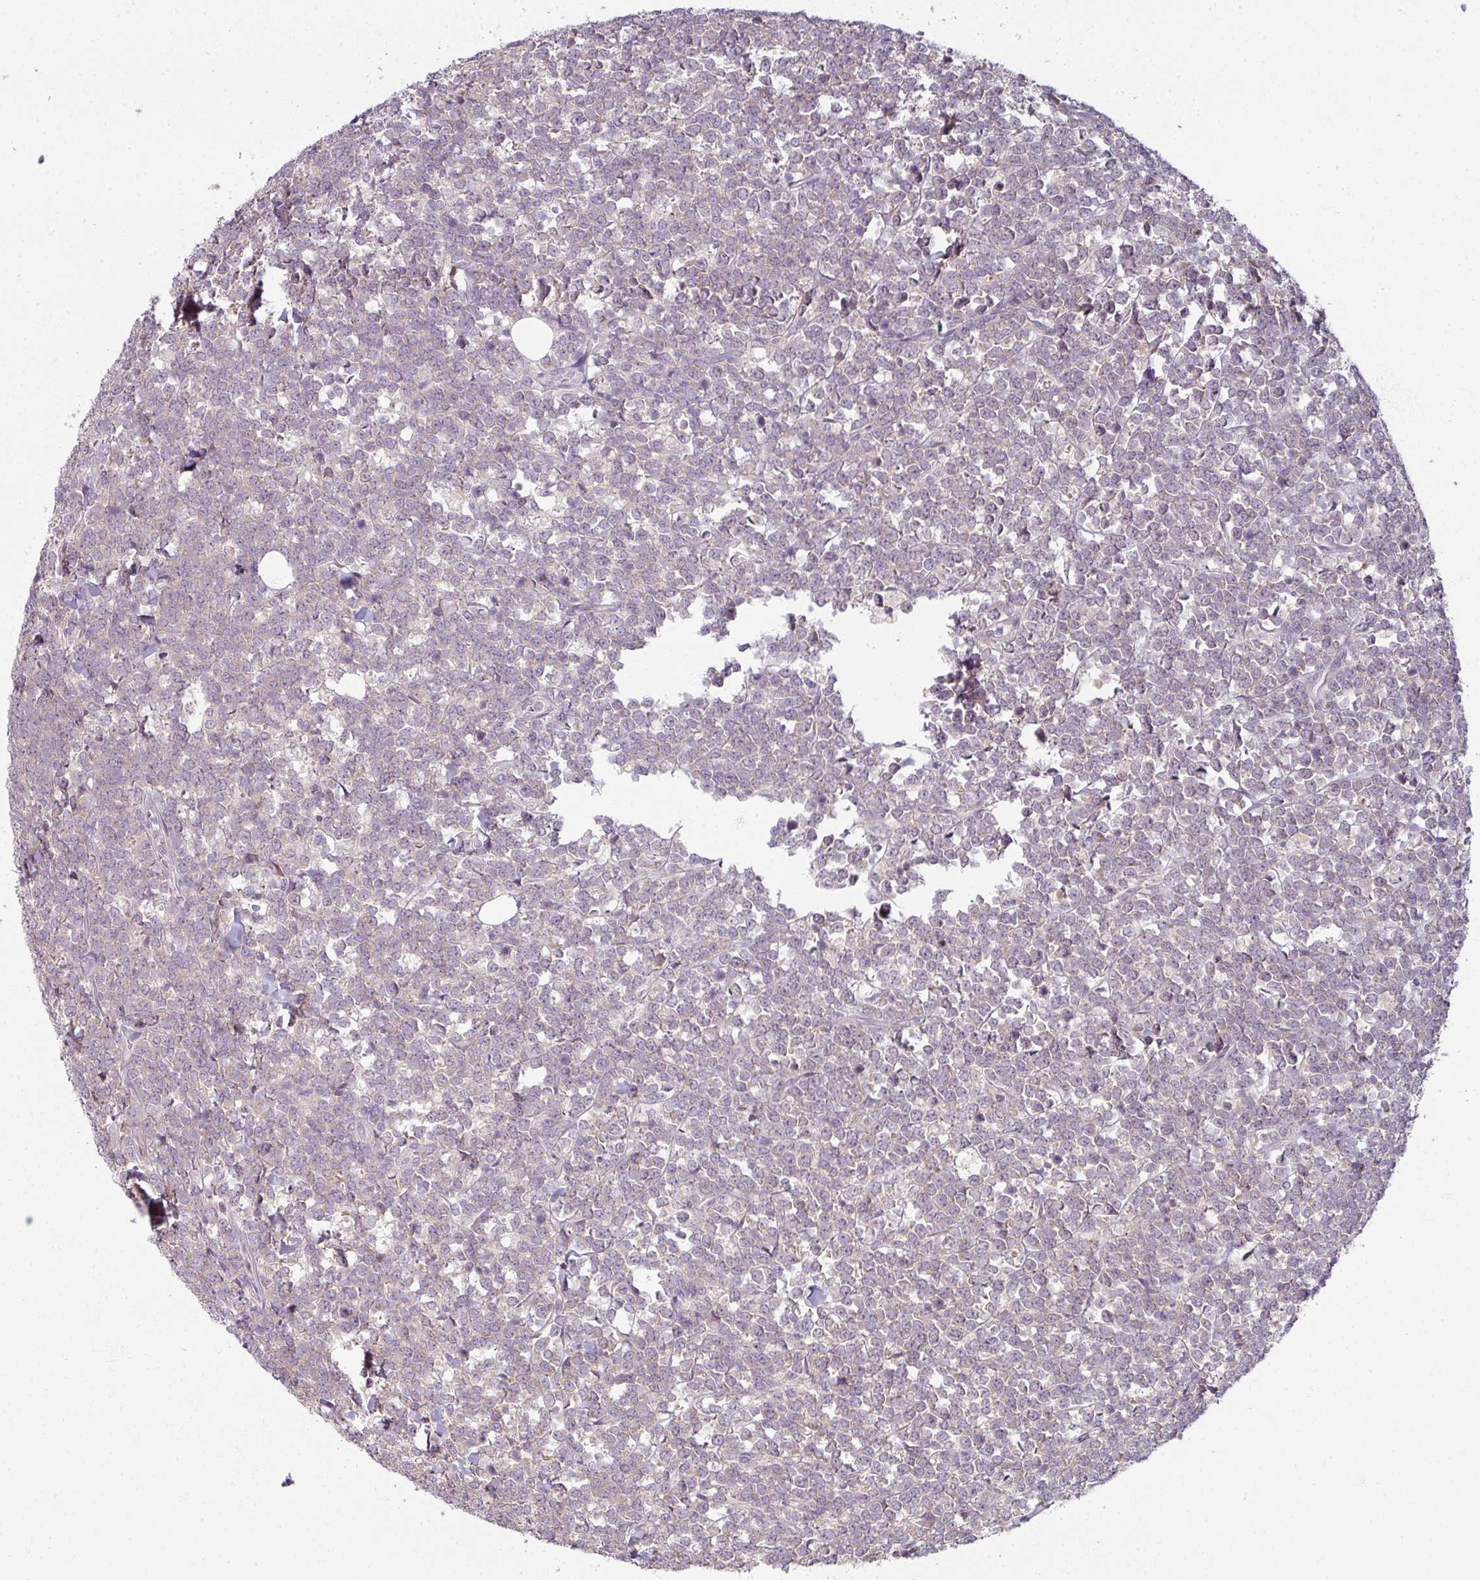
{"staining": {"intensity": "negative", "quantity": "none", "location": "none"}, "tissue": "lymphoma", "cell_type": "Tumor cells", "image_type": "cancer", "snomed": [{"axis": "morphology", "description": "Malignant lymphoma, non-Hodgkin's type, High grade"}, {"axis": "topography", "description": "Small intestine"}, {"axis": "topography", "description": "Colon"}], "caption": "Immunohistochemistry (IHC) photomicrograph of neoplastic tissue: human lymphoma stained with DAB exhibits no significant protein expression in tumor cells.", "gene": "MYMK", "patient": {"sex": "male", "age": 8}}